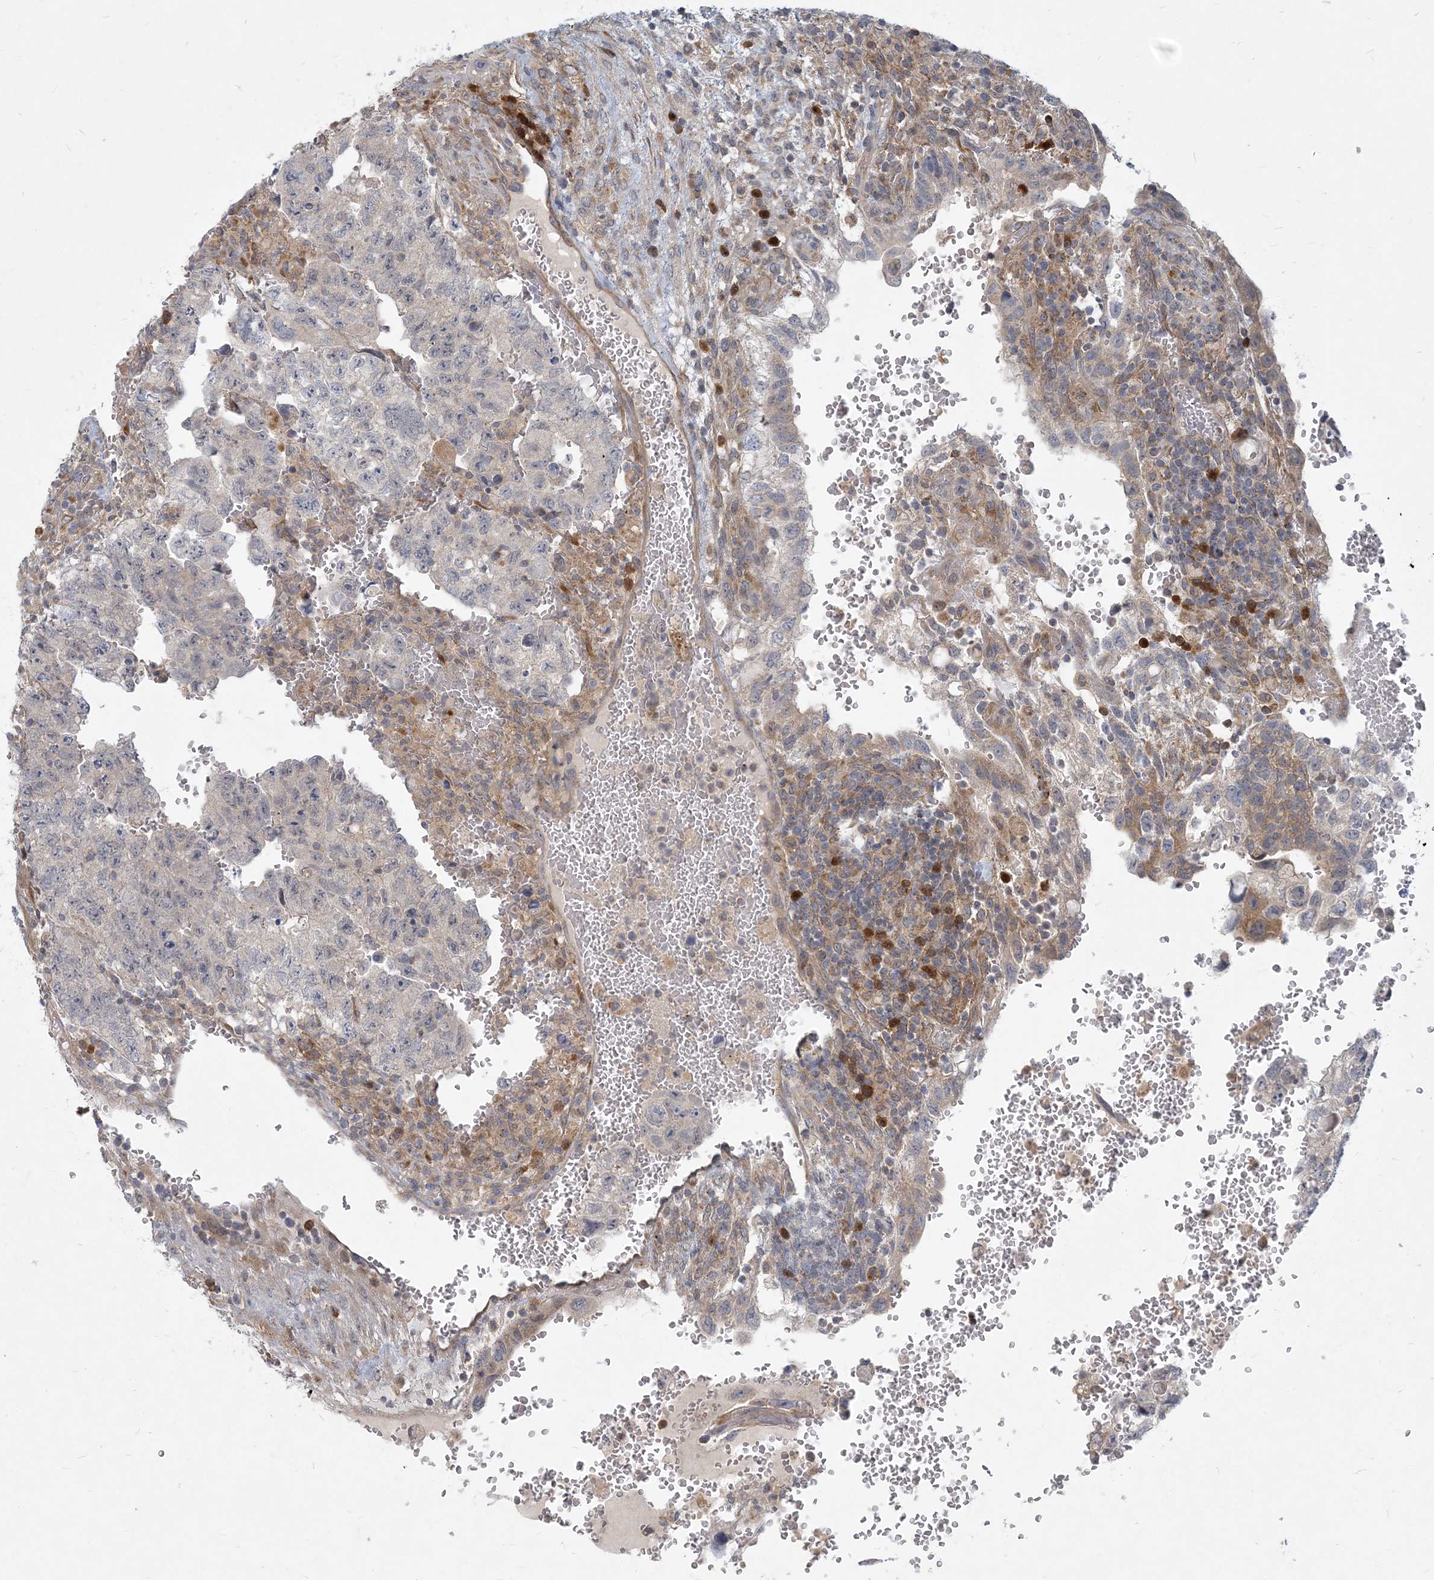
{"staining": {"intensity": "weak", "quantity": "<25%", "location": "nuclear"}, "tissue": "testis cancer", "cell_type": "Tumor cells", "image_type": "cancer", "snomed": [{"axis": "morphology", "description": "Carcinoma, Embryonal, NOS"}, {"axis": "topography", "description": "Testis"}], "caption": "Tumor cells show no significant protein staining in embryonal carcinoma (testis).", "gene": "GMPPA", "patient": {"sex": "male", "age": 36}}